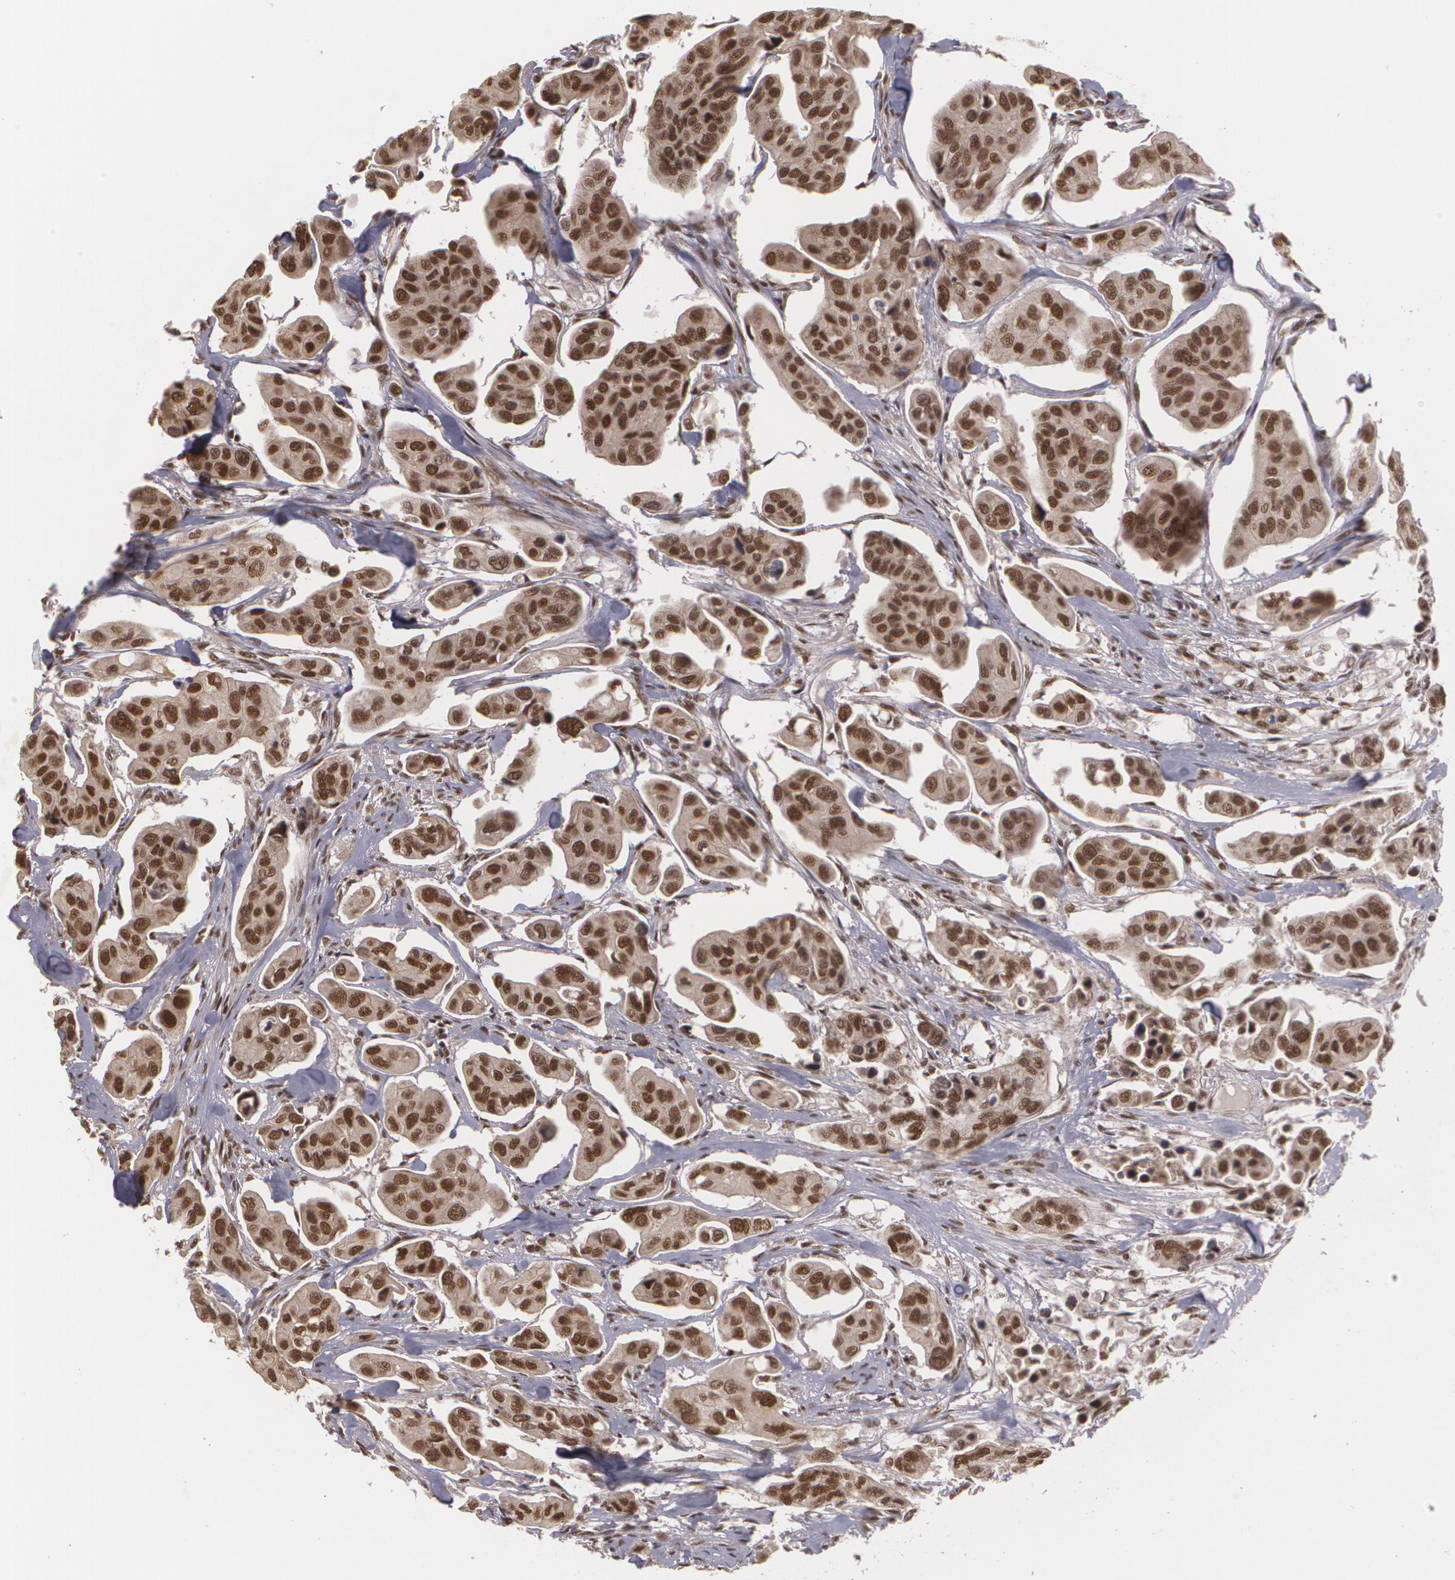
{"staining": {"intensity": "strong", "quantity": ">75%", "location": "nuclear"}, "tissue": "urothelial cancer", "cell_type": "Tumor cells", "image_type": "cancer", "snomed": [{"axis": "morphology", "description": "Adenocarcinoma, NOS"}, {"axis": "topography", "description": "Urinary bladder"}], "caption": "Tumor cells reveal high levels of strong nuclear staining in approximately >75% of cells in human adenocarcinoma. (DAB (3,3'-diaminobenzidine) = brown stain, brightfield microscopy at high magnification).", "gene": "RXRB", "patient": {"sex": "male", "age": 61}}